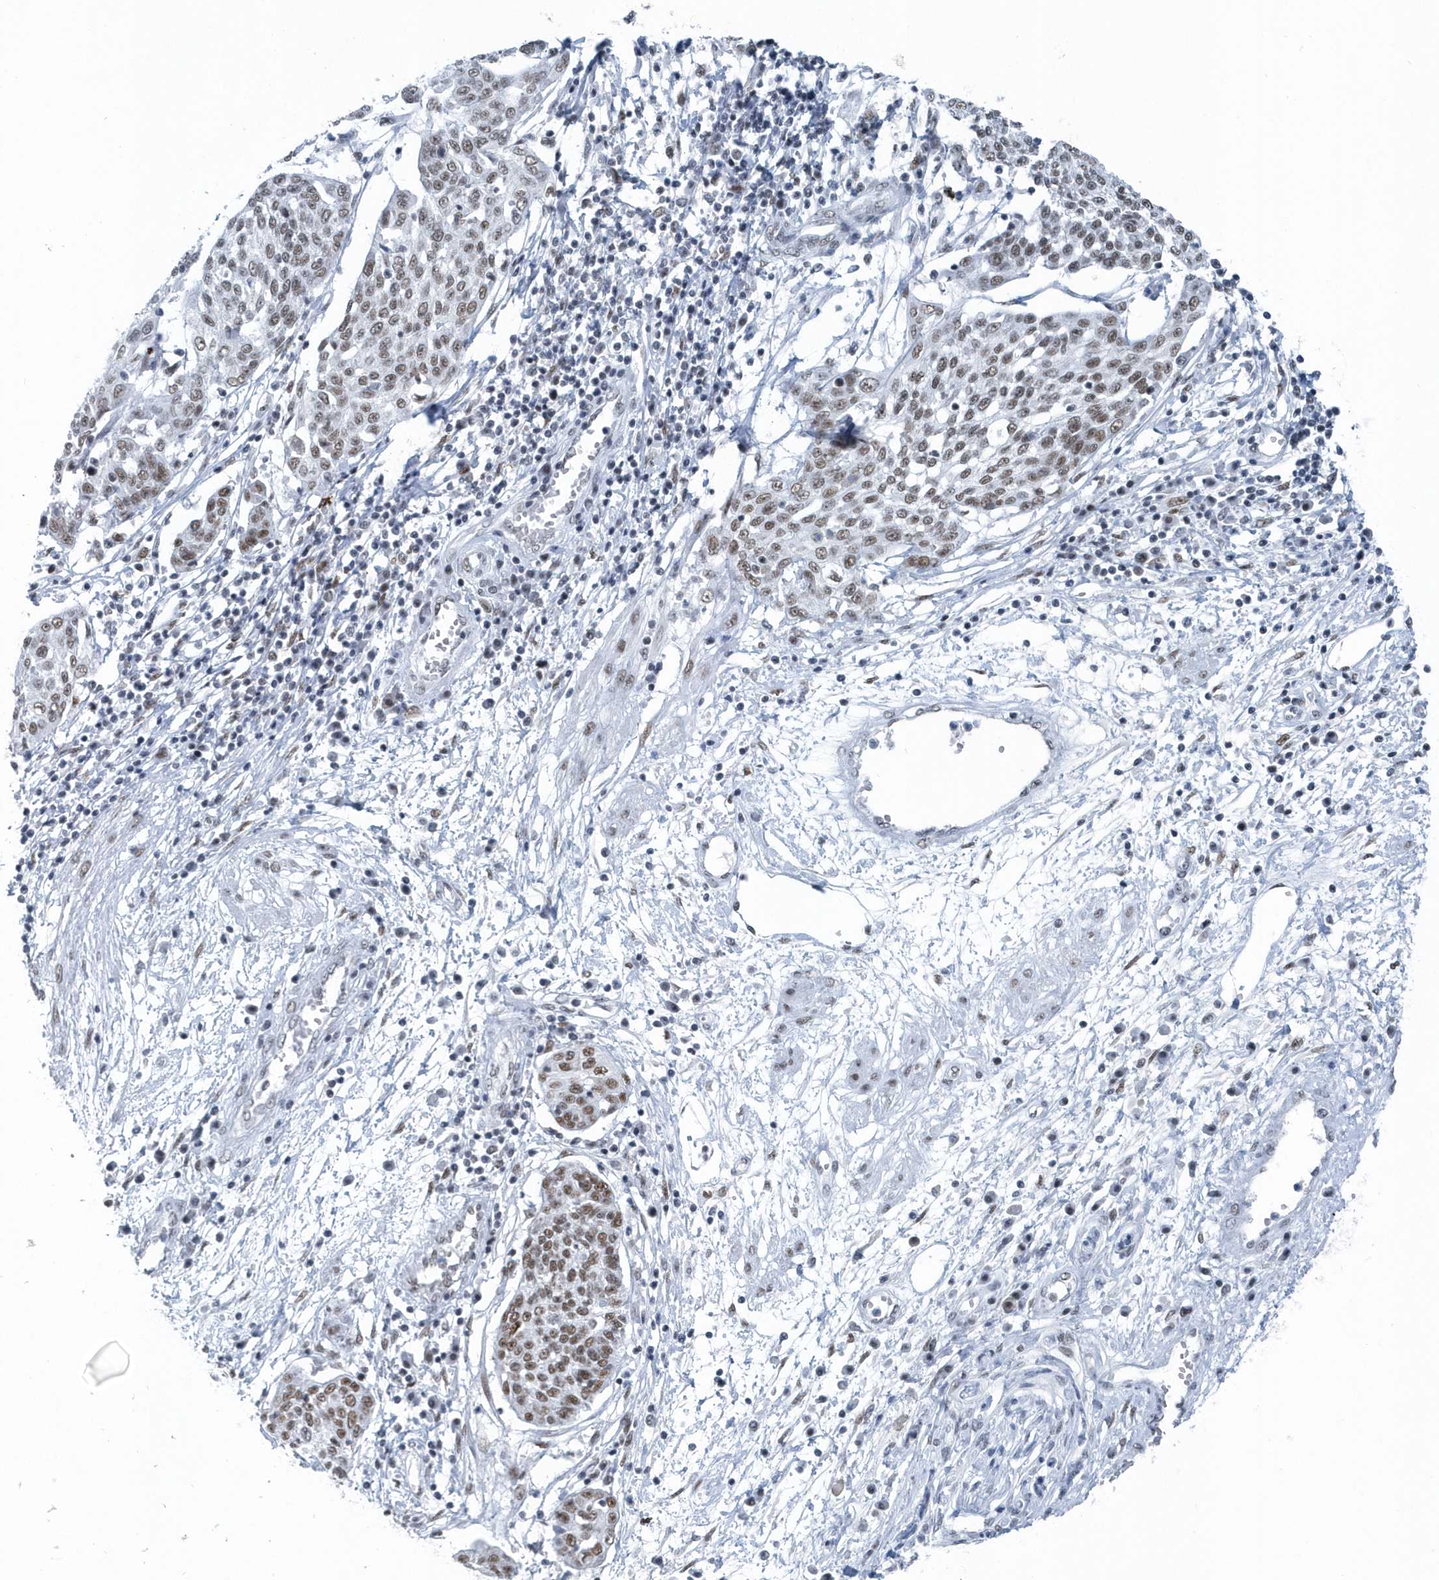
{"staining": {"intensity": "moderate", "quantity": ">75%", "location": "nuclear"}, "tissue": "cervical cancer", "cell_type": "Tumor cells", "image_type": "cancer", "snomed": [{"axis": "morphology", "description": "Squamous cell carcinoma, NOS"}, {"axis": "topography", "description": "Cervix"}], "caption": "The photomicrograph exhibits a brown stain indicating the presence of a protein in the nuclear of tumor cells in cervical squamous cell carcinoma.", "gene": "FIP1L1", "patient": {"sex": "female", "age": 34}}